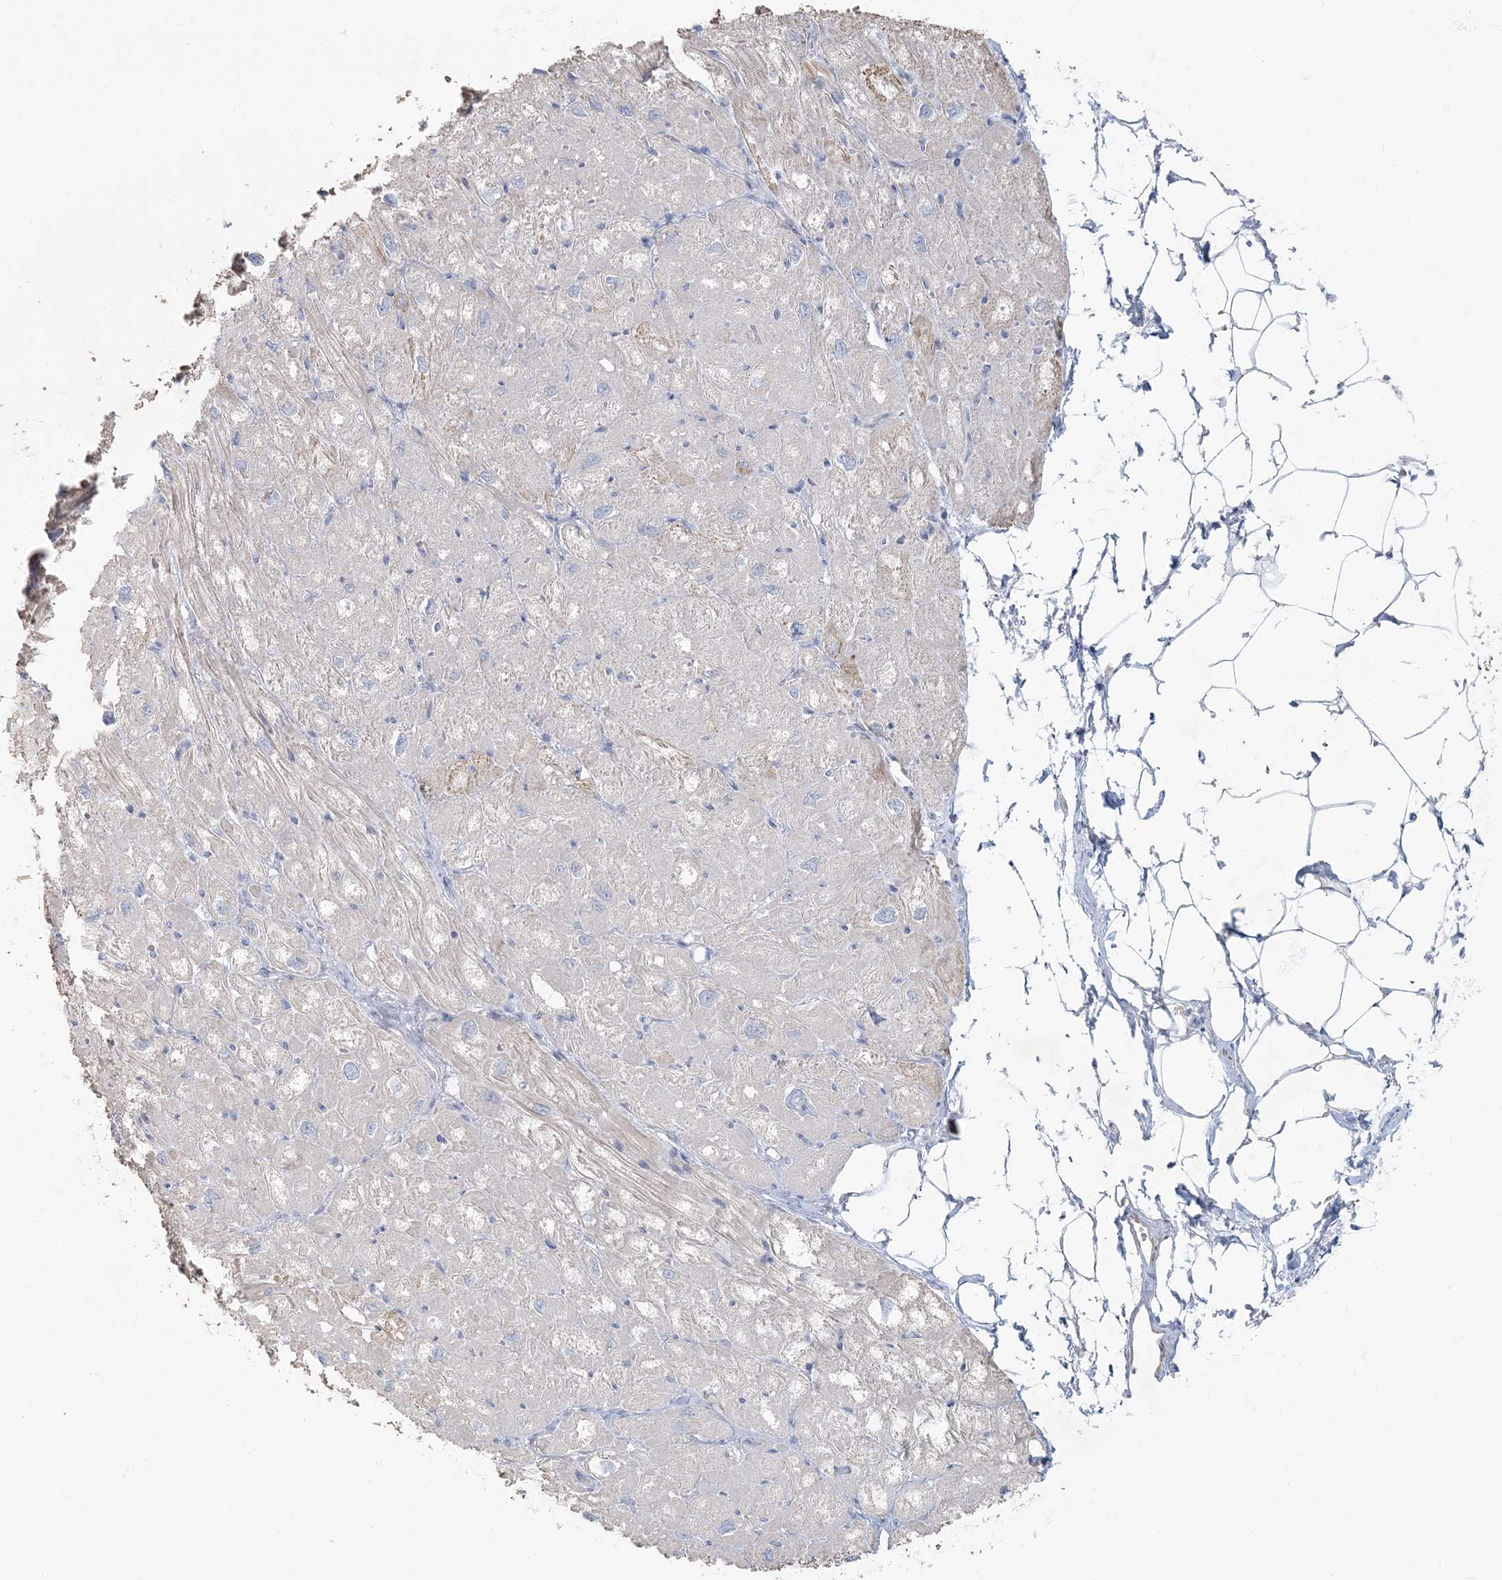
{"staining": {"intensity": "moderate", "quantity": "<25%", "location": "cytoplasmic/membranous"}, "tissue": "heart muscle", "cell_type": "Cardiomyocytes", "image_type": "normal", "snomed": [{"axis": "morphology", "description": "Normal tissue, NOS"}, {"axis": "topography", "description": "Heart"}], "caption": "Immunohistochemical staining of unremarkable heart muscle demonstrates <25% levels of moderate cytoplasmic/membranous protein expression in approximately <25% of cardiomyocytes. (IHC, brightfield microscopy, high magnification).", "gene": "MYOT", "patient": {"sex": "male", "age": 50}}